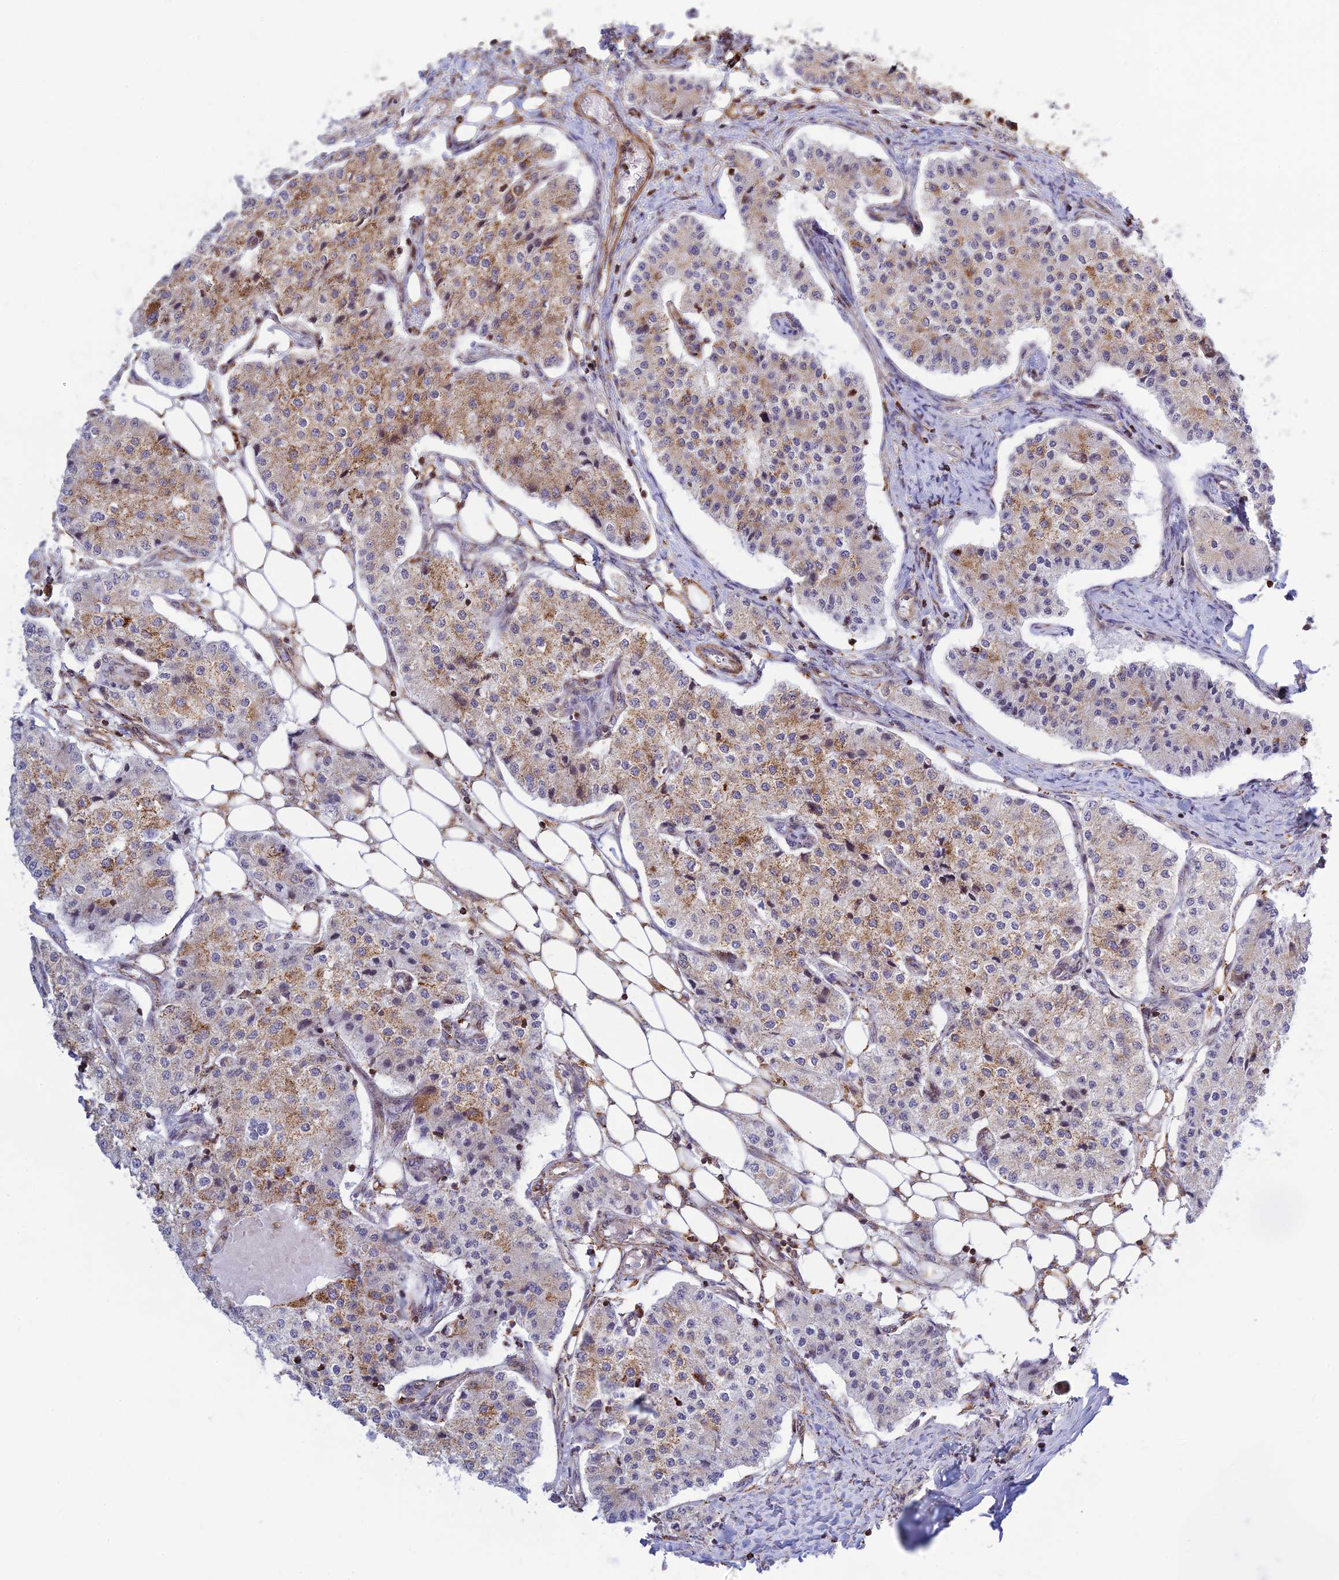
{"staining": {"intensity": "moderate", "quantity": "25%-75%", "location": "cytoplasmic/membranous"}, "tissue": "carcinoid", "cell_type": "Tumor cells", "image_type": "cancer", "snomed": [{"axis": "morphology", "description": "Carcinoid, malignant, NOS"}, {"axis": "topography", "description": "Colon"}], "caption": "High-power microscopy captured an IHC photomicrograph of carcinoid, revealing moderate cytoplasmic/membranous positivity in approximately 25%-75% of tumor cells.", "gene": "POLR1G", "patient": {"sex": "female", "age": 52}}